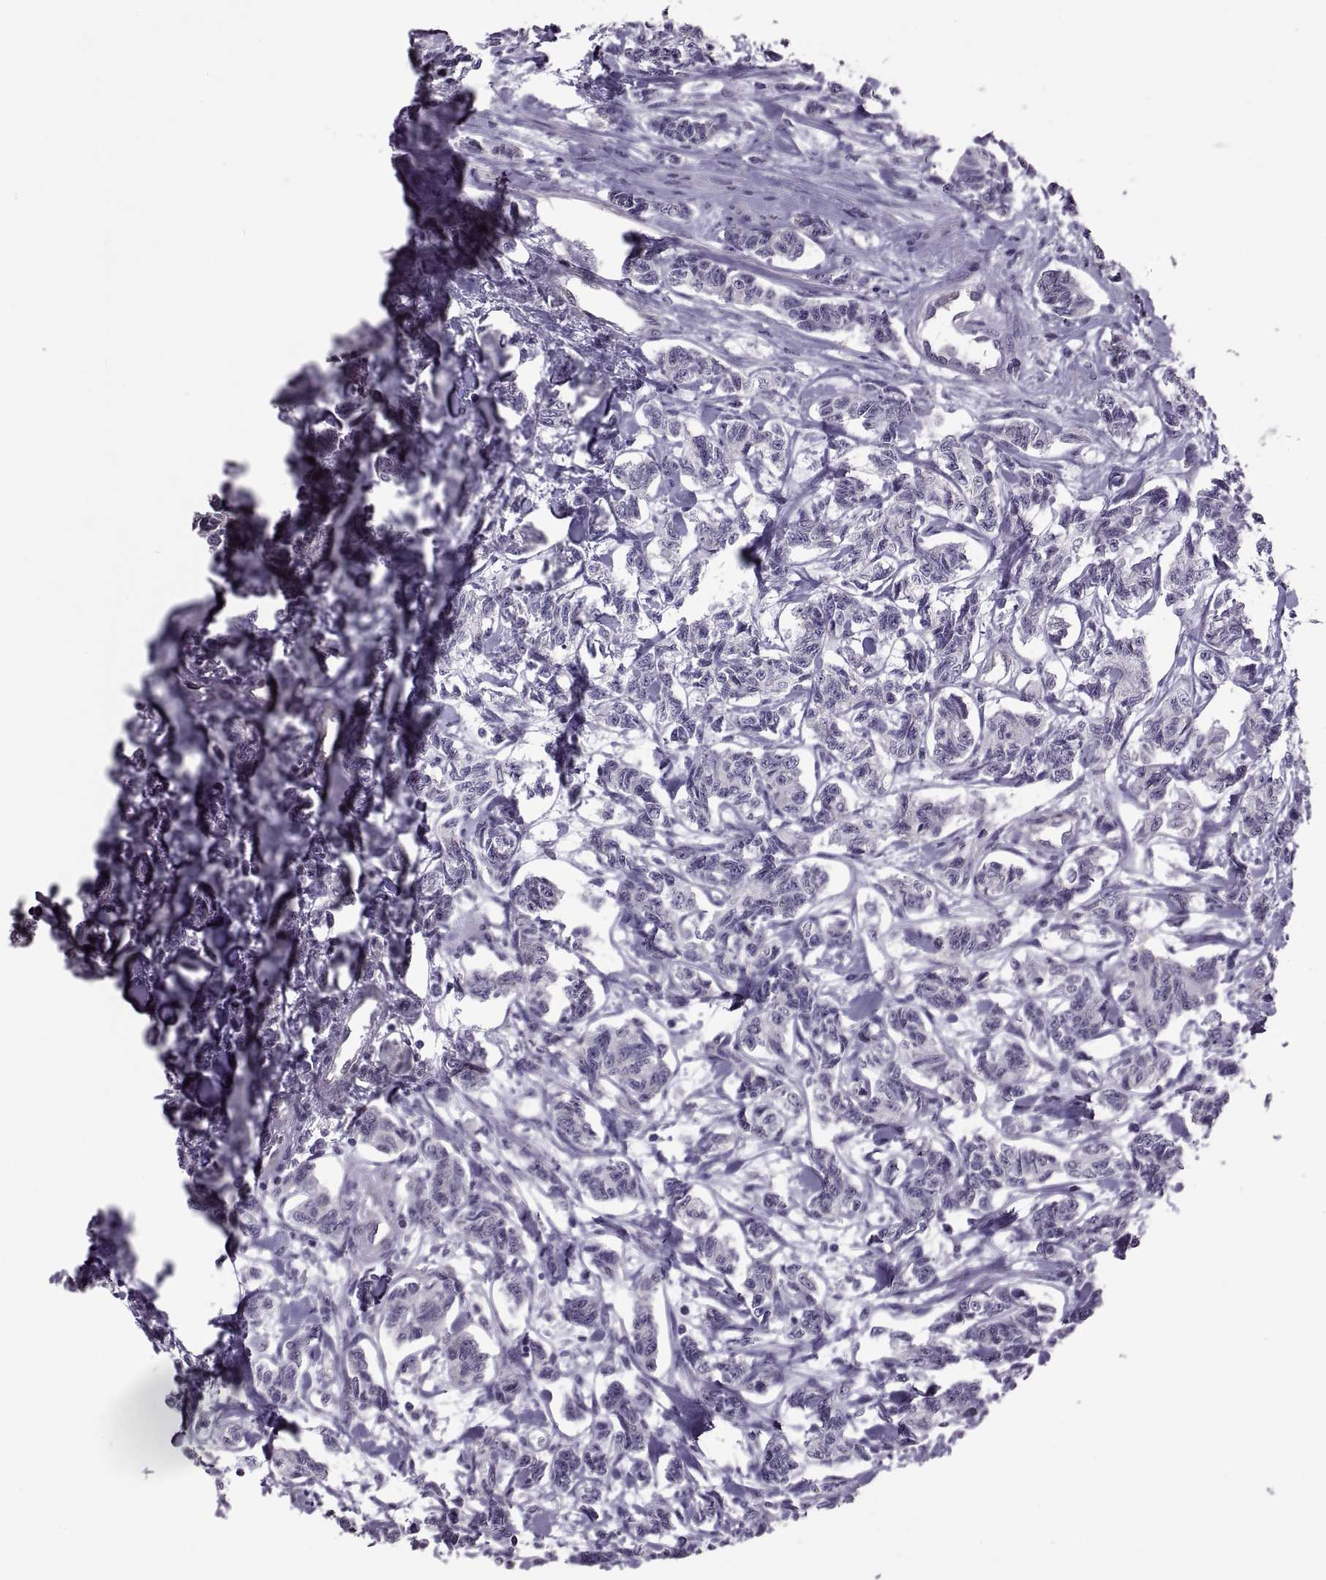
{"staining": {"intensity": "negative", "quantity": "none", "location": "none"}, "tissue": "carcinoid", "cell_type": "Tumor cells", "image_type": "cancer", "snomed": [{"axis": "morphology", "description": "Carcinoid, malignant, NOS"}, {"axis": "topography", "description": "Kidney"}], "caption": "A histopathology image of malignant carcinoid stained for a protein displays no brown staining in tumor cells.", "gene": "PABPC1", "patient": {"sex": "female", "age": 41}}